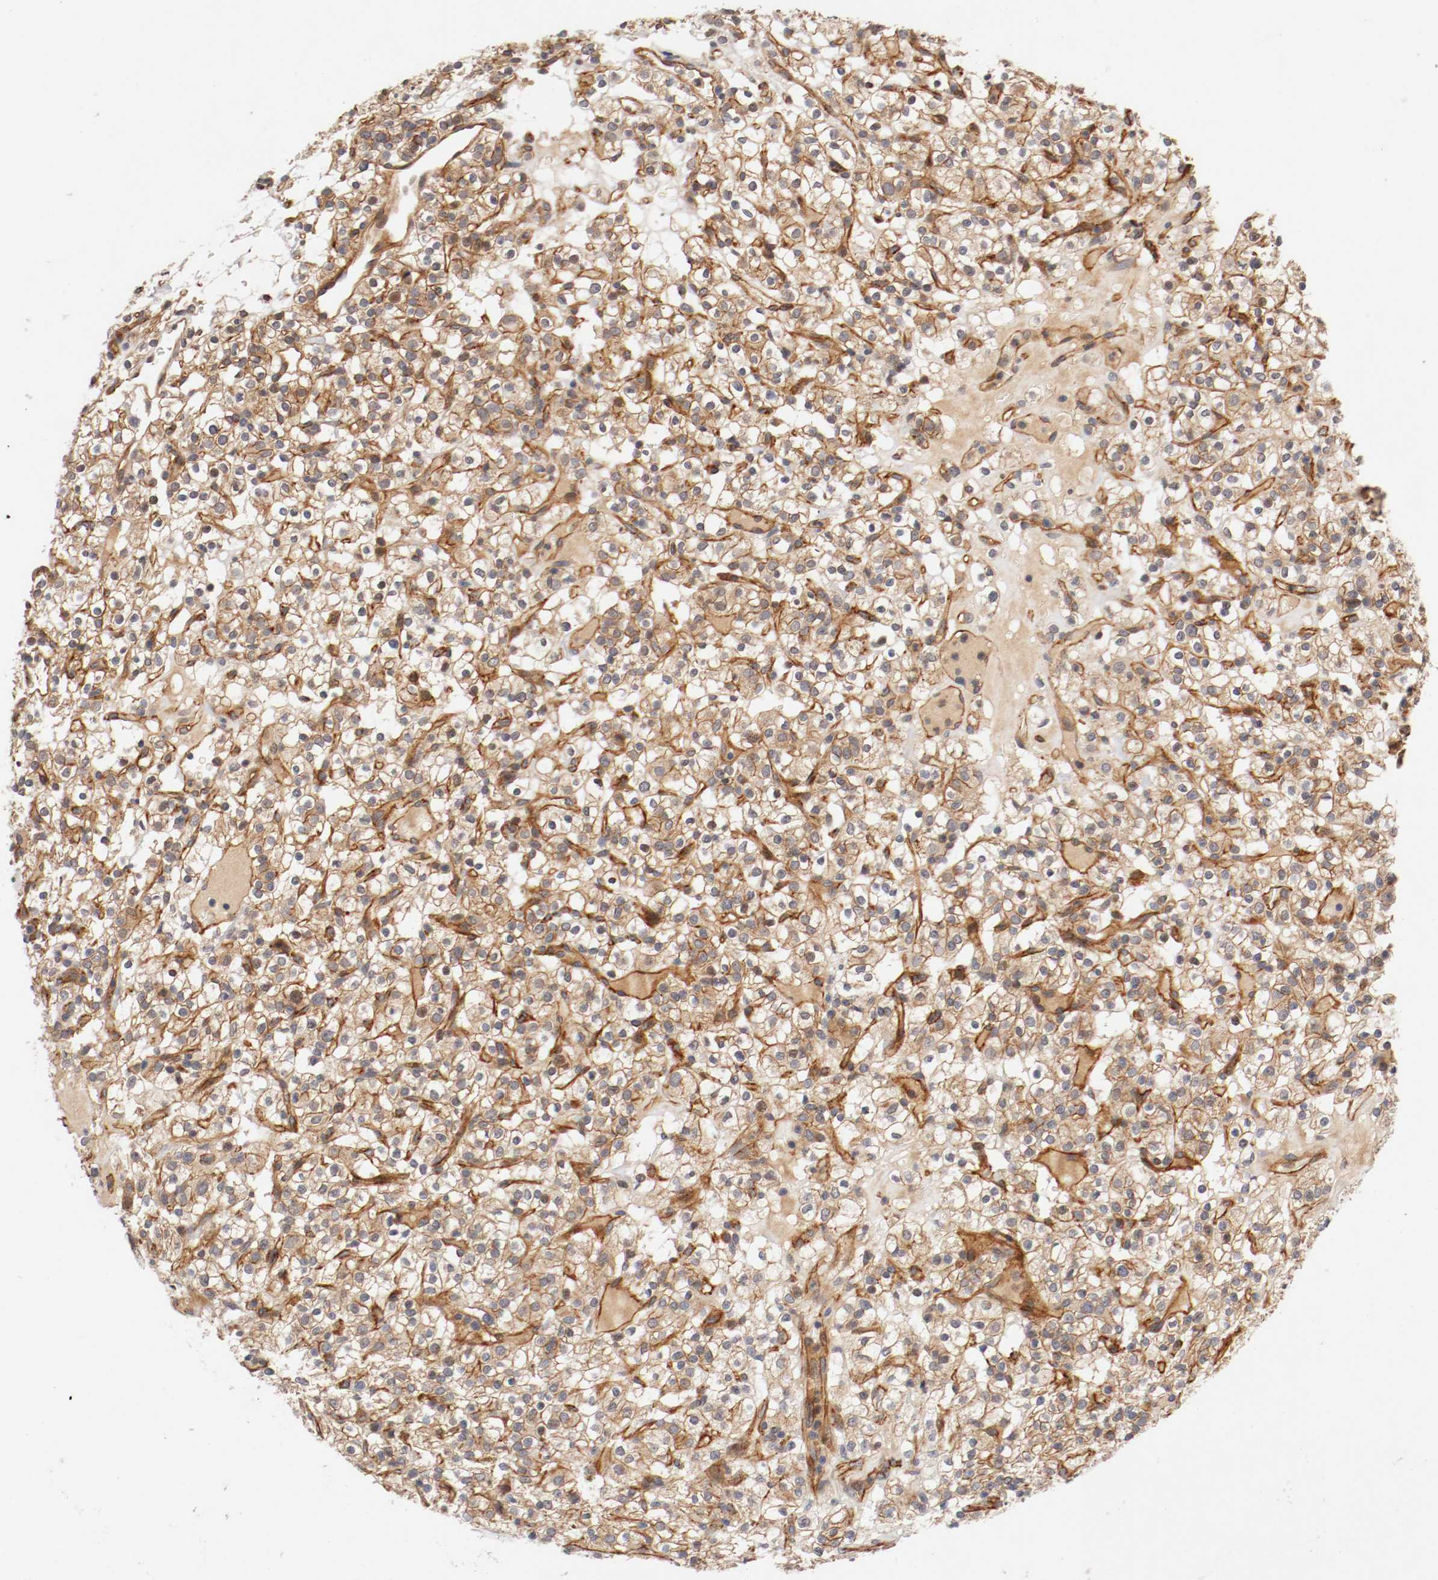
{"staining": {"intensity": "moderate", "quantity": ">75%", "location": "cytoplasmic/membranous"}, "tissue": "renal cancer", "cell_type": "Tumor cells", "image_type": "cancer", "snomed": [{"axis": "morphology", "description": "Normal tissue, NOS"}, {"axis": "morphology", "description": "Adenocarcinoma, NOS"}, {"axis": "topography", "description": "Kidney"}], "caption": "Moderate cytoplasmic/membranous protein expression is seen in approximately >75% of tumor cells in adenocarcinoma (renal).", "gene": "TYK2", "patient": {"sex": "female", "age": 72}}